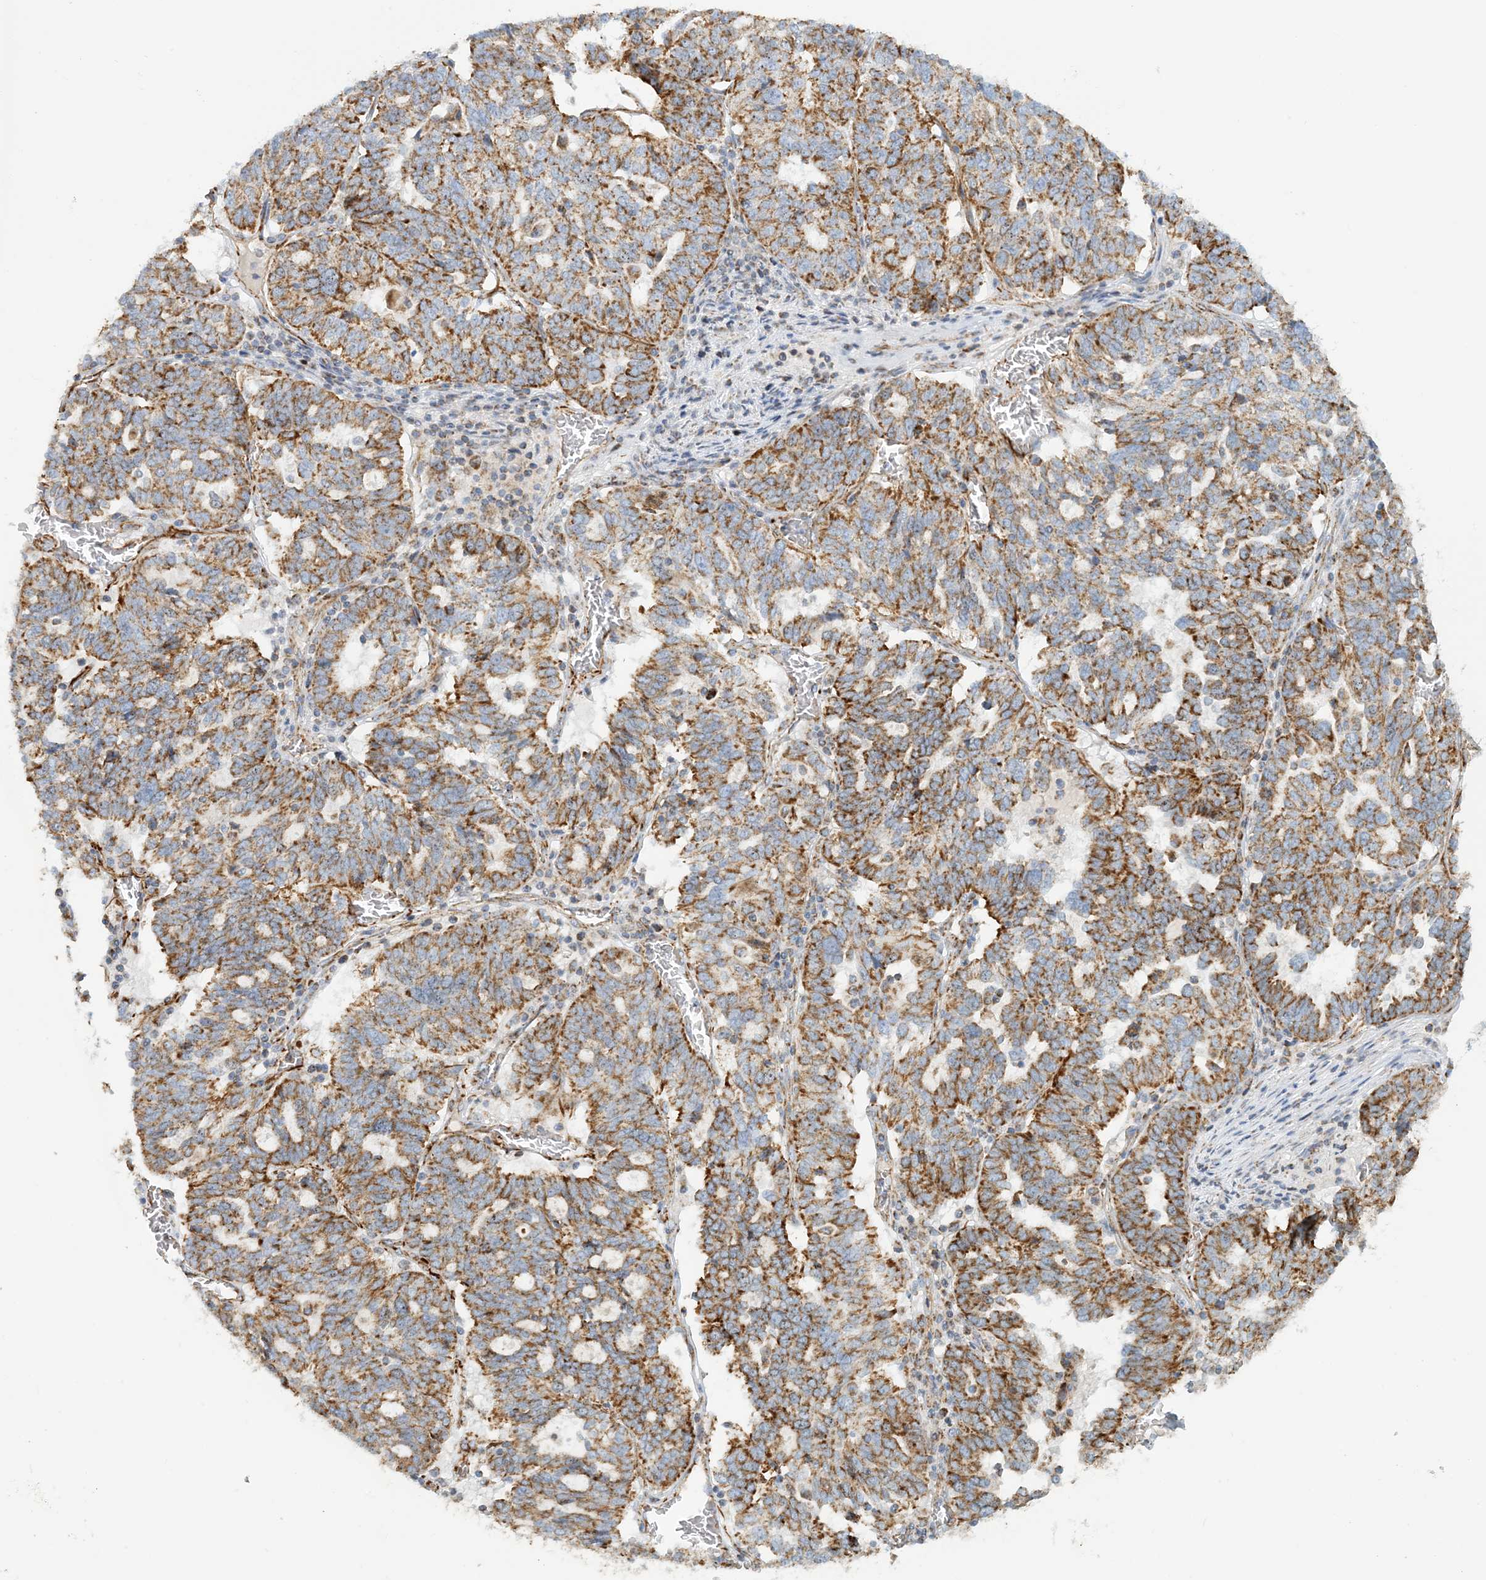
{"staining": {"intensity": "moderate", "quantity": ">75%", "location": "cytoplasmic/membranous"}, "tissue": "ovarian cancer", "cell_type": "Tumor cells", "image_type": "cancer", "snomed": [{"axis": "morphology", "description": "Cystadenocarcinoma, serous, NOS"}, {"axis": "topography", "description": "Ovary"}], "caption": "Ovarian cancer (serous cystadenocarcinoma) stained for a protein (brown) exhibits moderate cytoplasmic/membranous positive positivity in about >75% of tumor cells.", "gene": "COA3", "patient": {"sex": "female", "age": 59}}